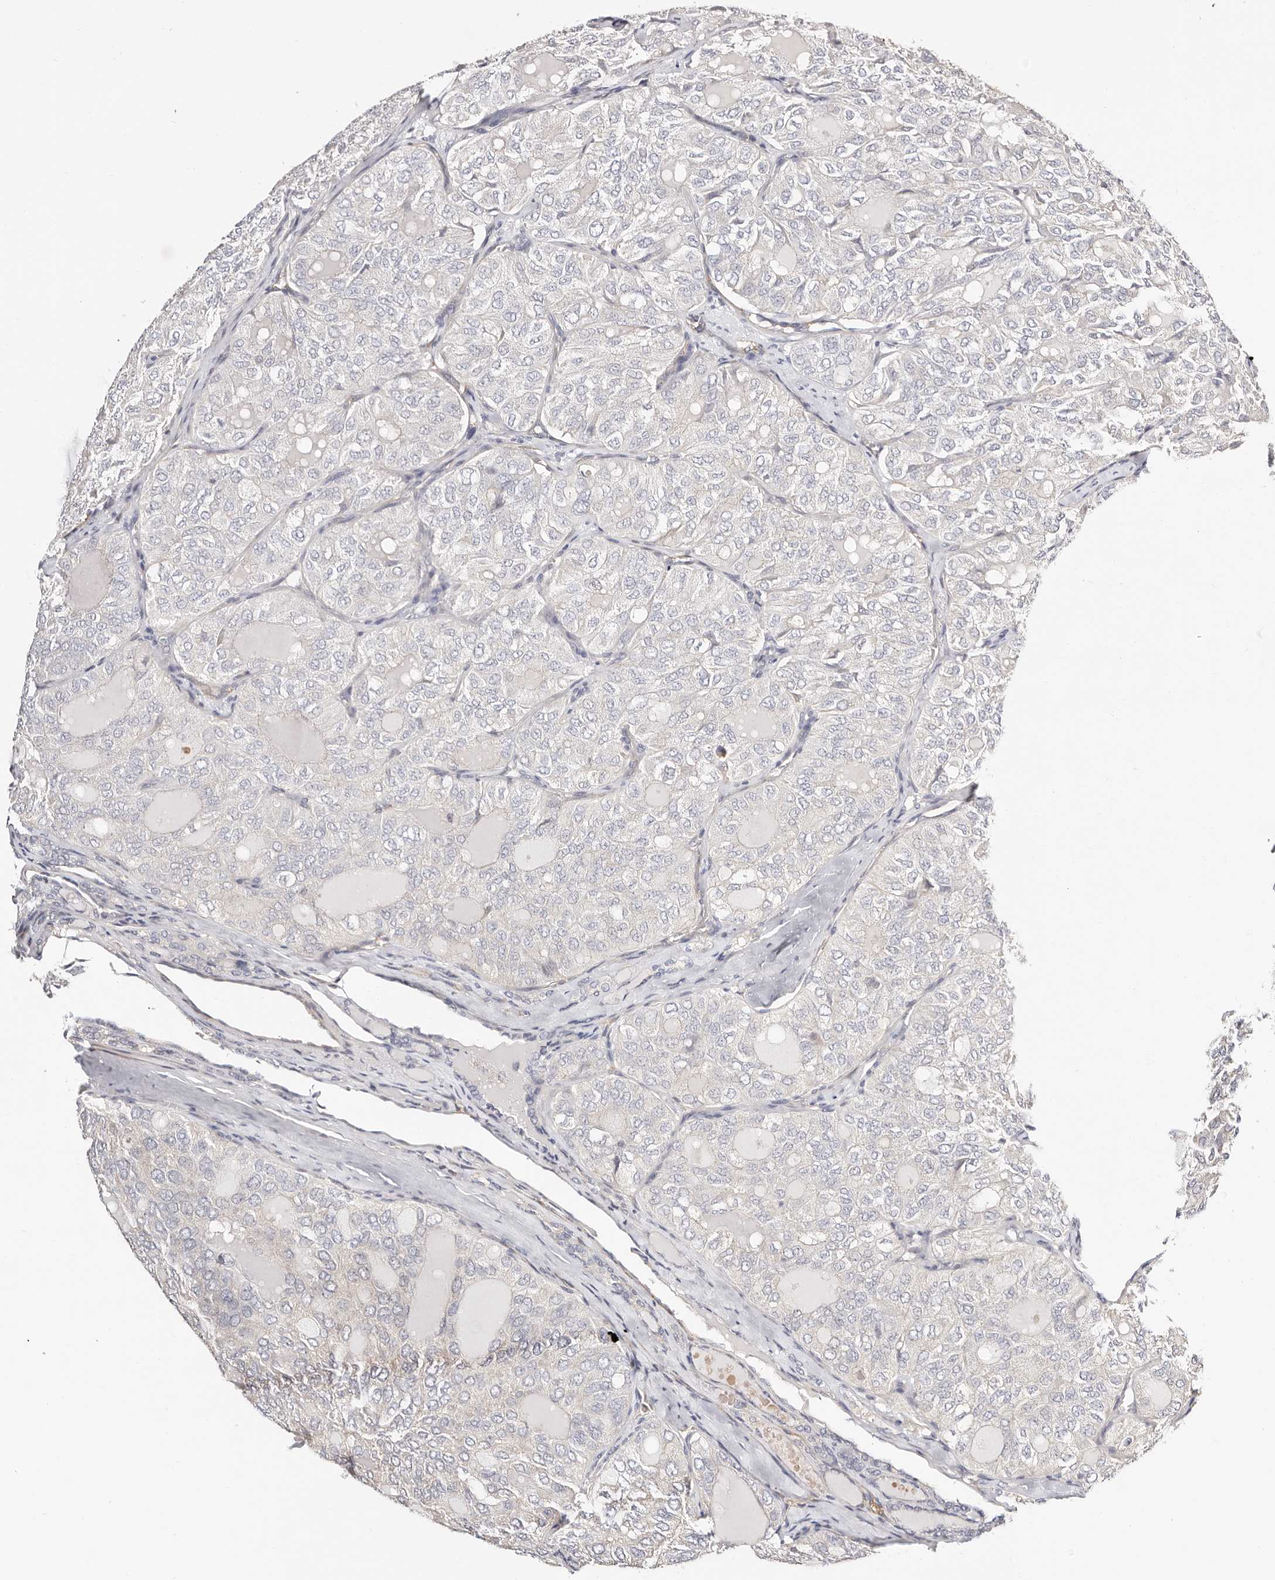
{"staining": {"intensity": "negative", "quantity": "none", "location": "none"}, "tissue": "thyroid cancer", "cell_type": "Tumor cells", "image_type": "cancer", "snomed": [{"axis": "morphology", "description": "Follicular adenoma carcinoma, NOS"}, {"axis": "topography", "description": "Thyroid gland"}], "caption": "Immunohistochemistry (IHC) photomicrograph of neoplastic tissue: thyroid cancer stained with DAB displays no significant protein positivity in tumor cells.", "gene": "STAT5A", "patient": {"sex": "male", "age": 75}}